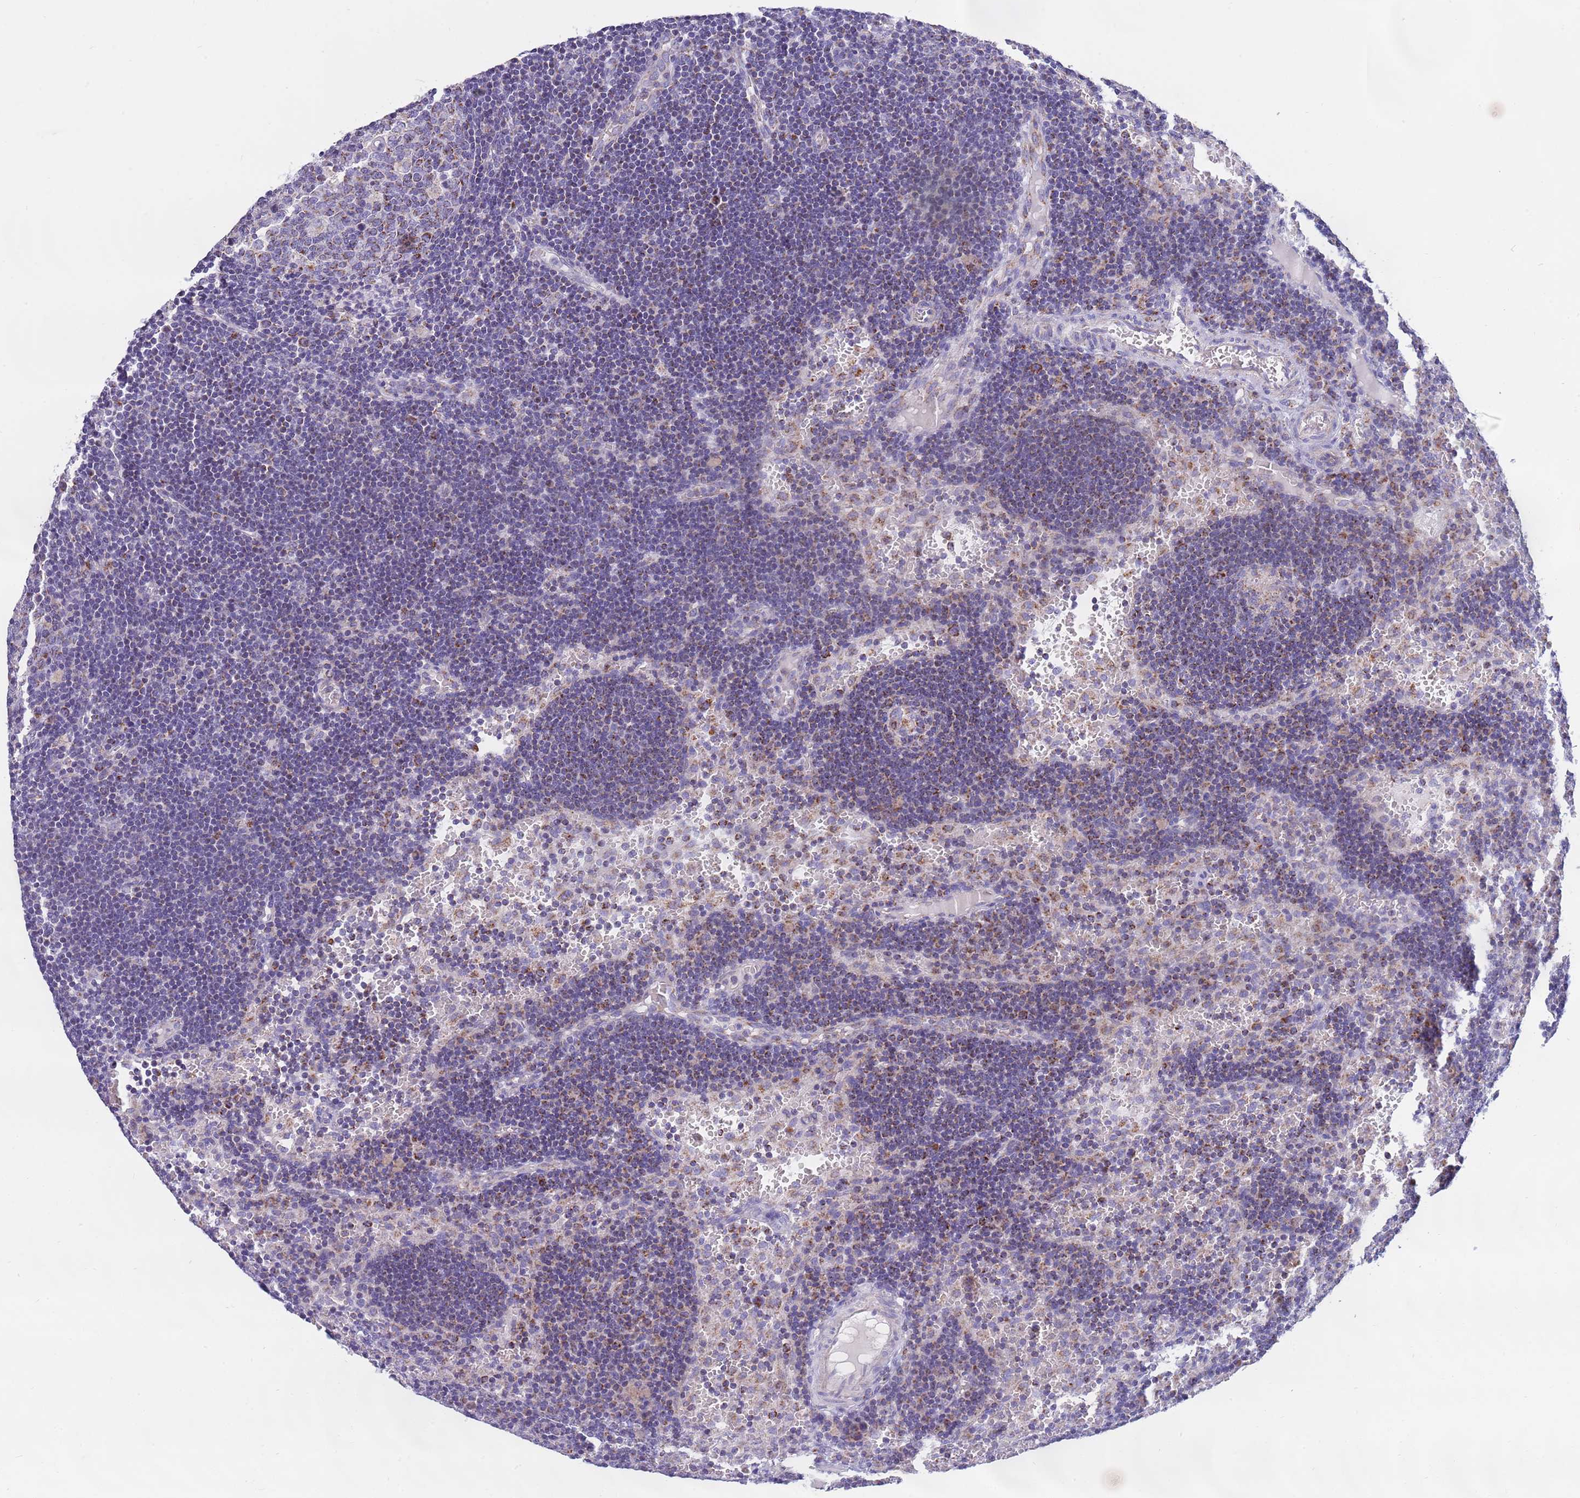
{"staining": {"intensity": "moderate", "quantity": "<25%", "location": "cytoplasmic/membranous"}, "tissue": "lymph node", "cell_type": "Germinal center cells", "image_type": "normal", "snomed": [{"axis": "morphology", "description": "Normal tissue, NOS"}, {"axis": "topography", "description": "Lymph node"}], "caption": "Lymph node stained with immunohistochemistry displays moderate cytoplasmic/membranous positivity in about <25% of germinal center cells. Immunohistochemistry stains the protein in brown and the nuclei are stained blue.", "gene": "EMC8", "patient": {"sex": "male", "age": 62}}